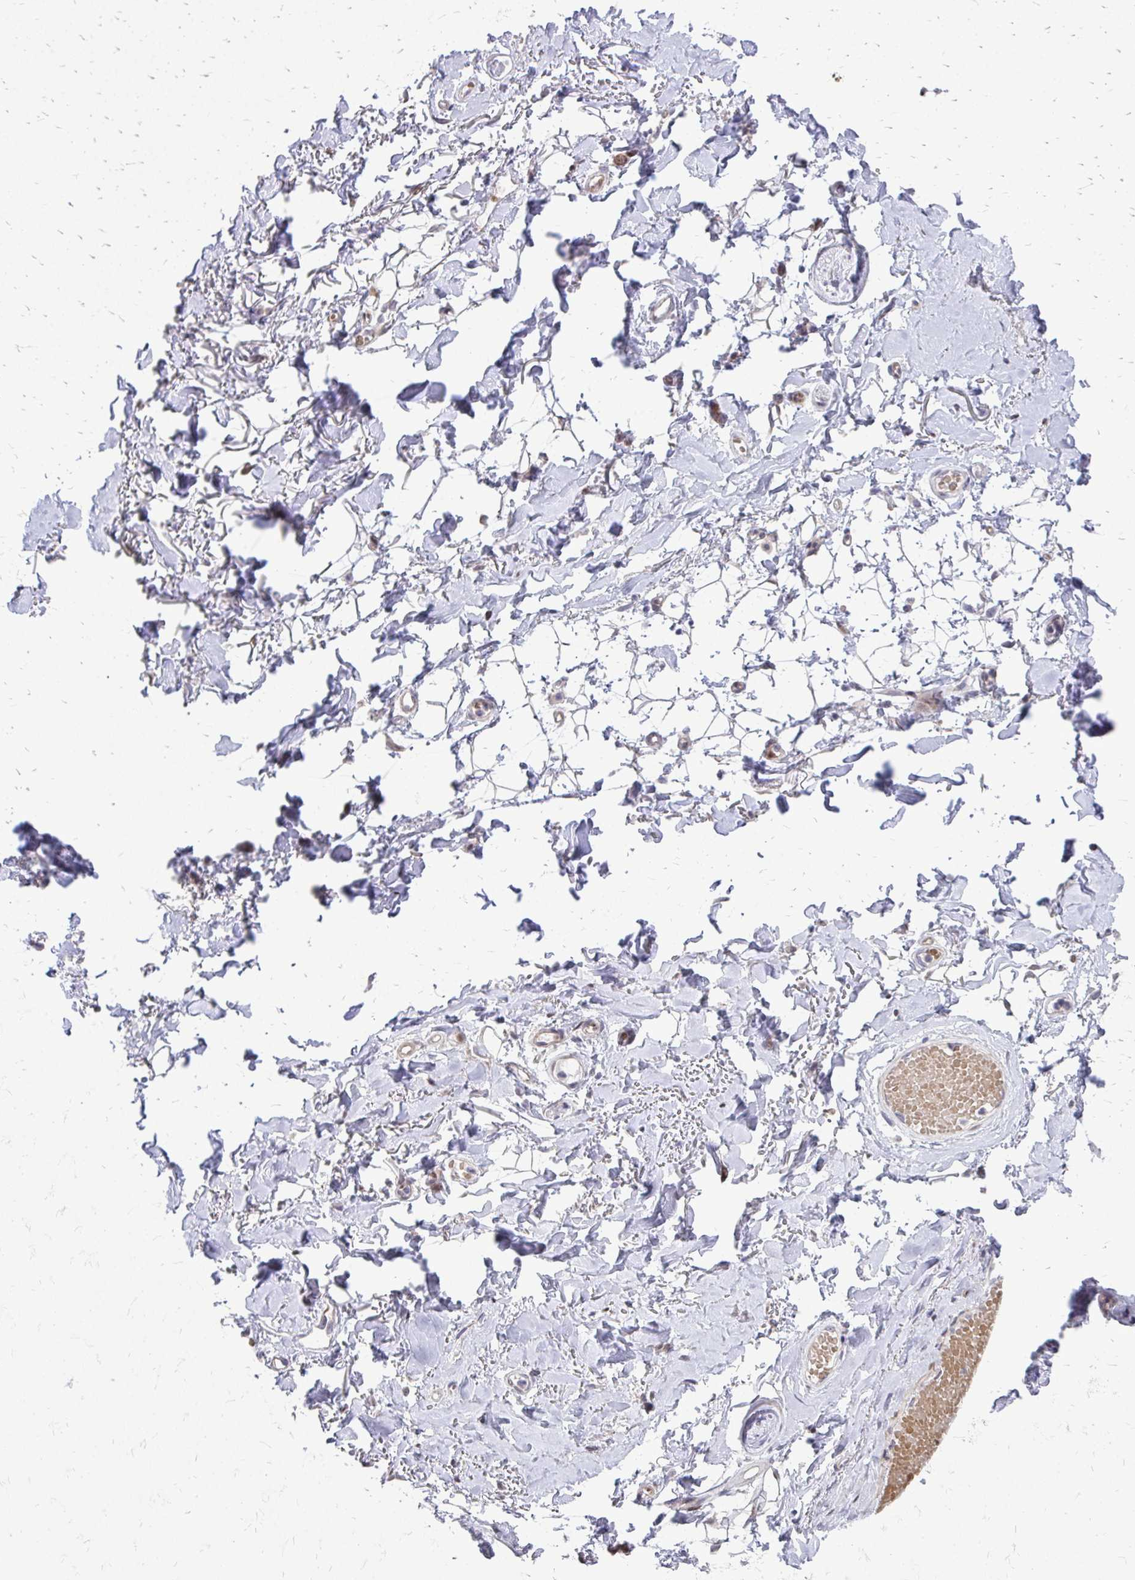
{"staining": {"intensity": "negative", "quantity": "none", "location": "none"}, "tissue": "adipose tissue", "cell_type": "Adipocytes", "image_type": "normal", "snomed": [{"axis": "morphology", "description": "Normal tissue, NOS"}, {"axis": "topography", "description": "Anal"}, {"axis": "topography", "description": "Peripheral nerve tissue"}], "caption": "This is an IHC photomicrograph of benign human adipose tissue. There is no positivity in adipocytes.", "gene": "PPDPFL", "patient": {"sex": "male", "age": 78}}